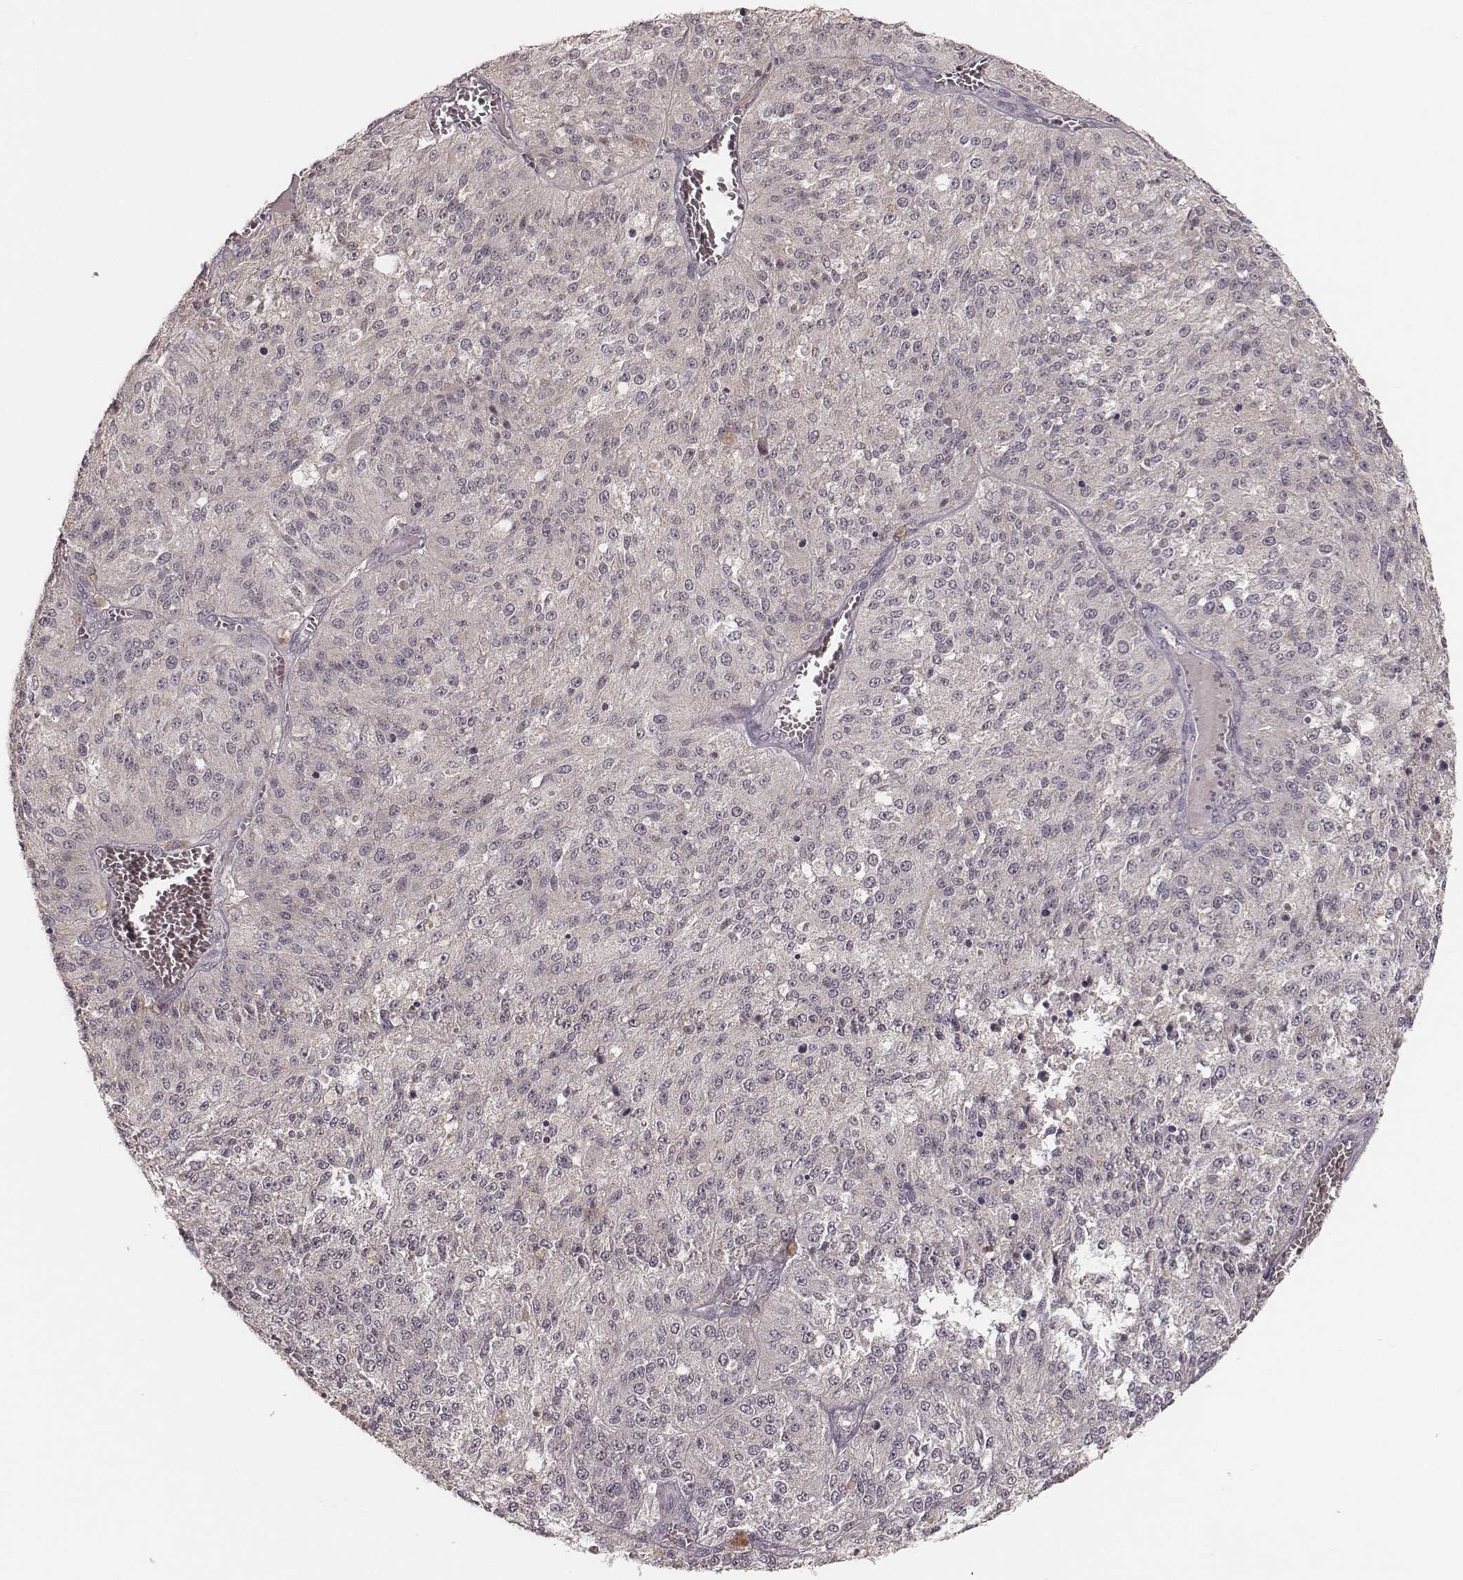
{"staining": {"intensity": "negative", "quantity": "none", "location": "none"}, "tissue": "melanoma", "cell_type": "Tumor cells", "image_type": "cancer", "snomed": [{"axis": "morphology", "description": "Malignant melanoma, Metastatic site"}, {"axis": "topography", "description": "Lymph node"}], "caption": "Malignant melanoma (metastatic site) was stained to show a protein in brown. There is no significant positivity in tumor cells.", "gene": "LY6K", "patient": {"sex": "female", "age": 64}}